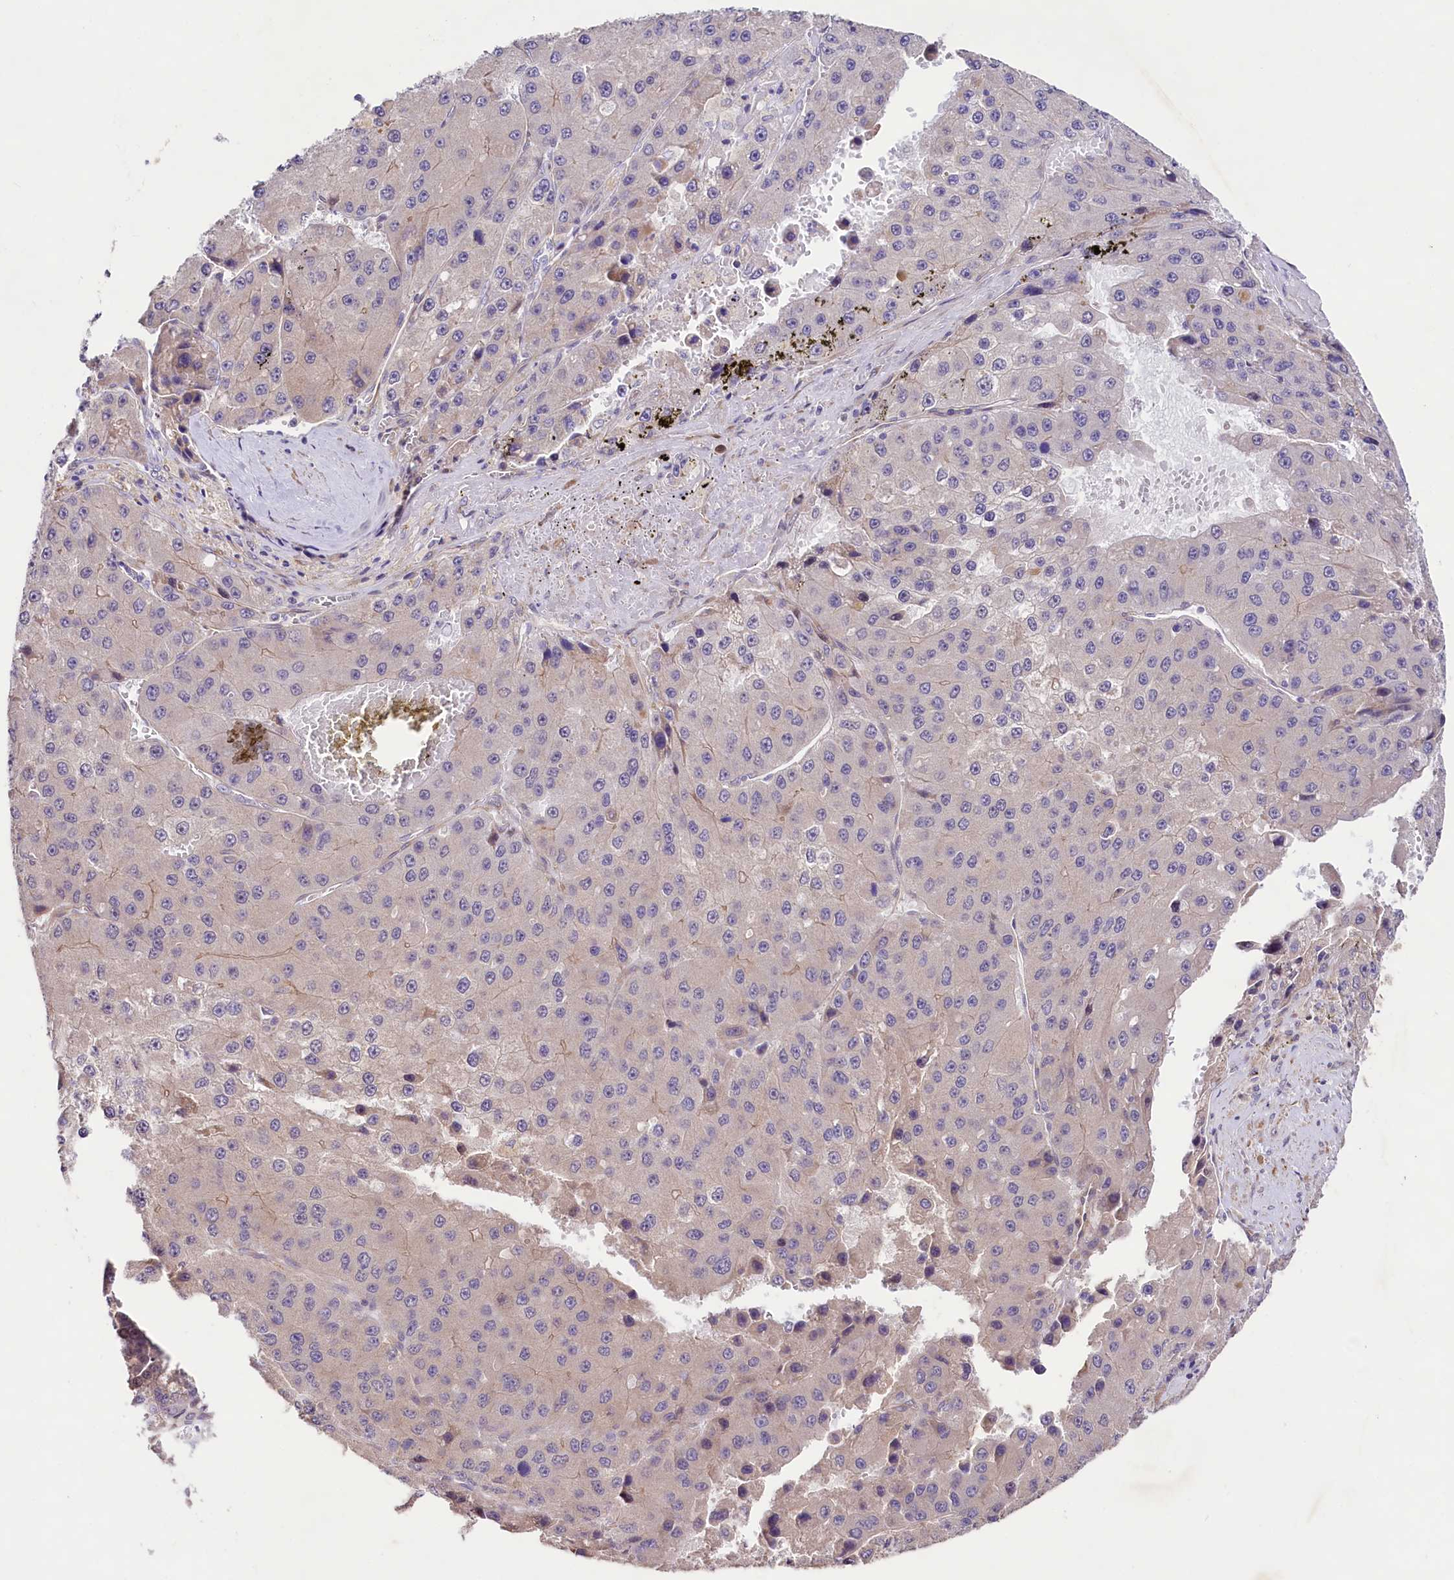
{"staining": {"intensity": "negative", "quantity": "none", "location": "none"}, "tissue": "liver cancer", "cell_type": "Tumor cells", "image_type": "cancer", "snomed": [{"axis": "morphology", "description": "Carcinoma, Hepatocellular, NOS"}, {"axis": "topography", "description": "Liver"}], "caption": "Liver cancer was stained to show a protein in brown. There is no significant staining in tumor cells. (Stains: DAB immunohistochemistry with hematoxylin counter stain, Microscopy: brightfield microscopy at high magnification).", "gene": "VPS11", "patient": {"sex": "female", "age": 73}}